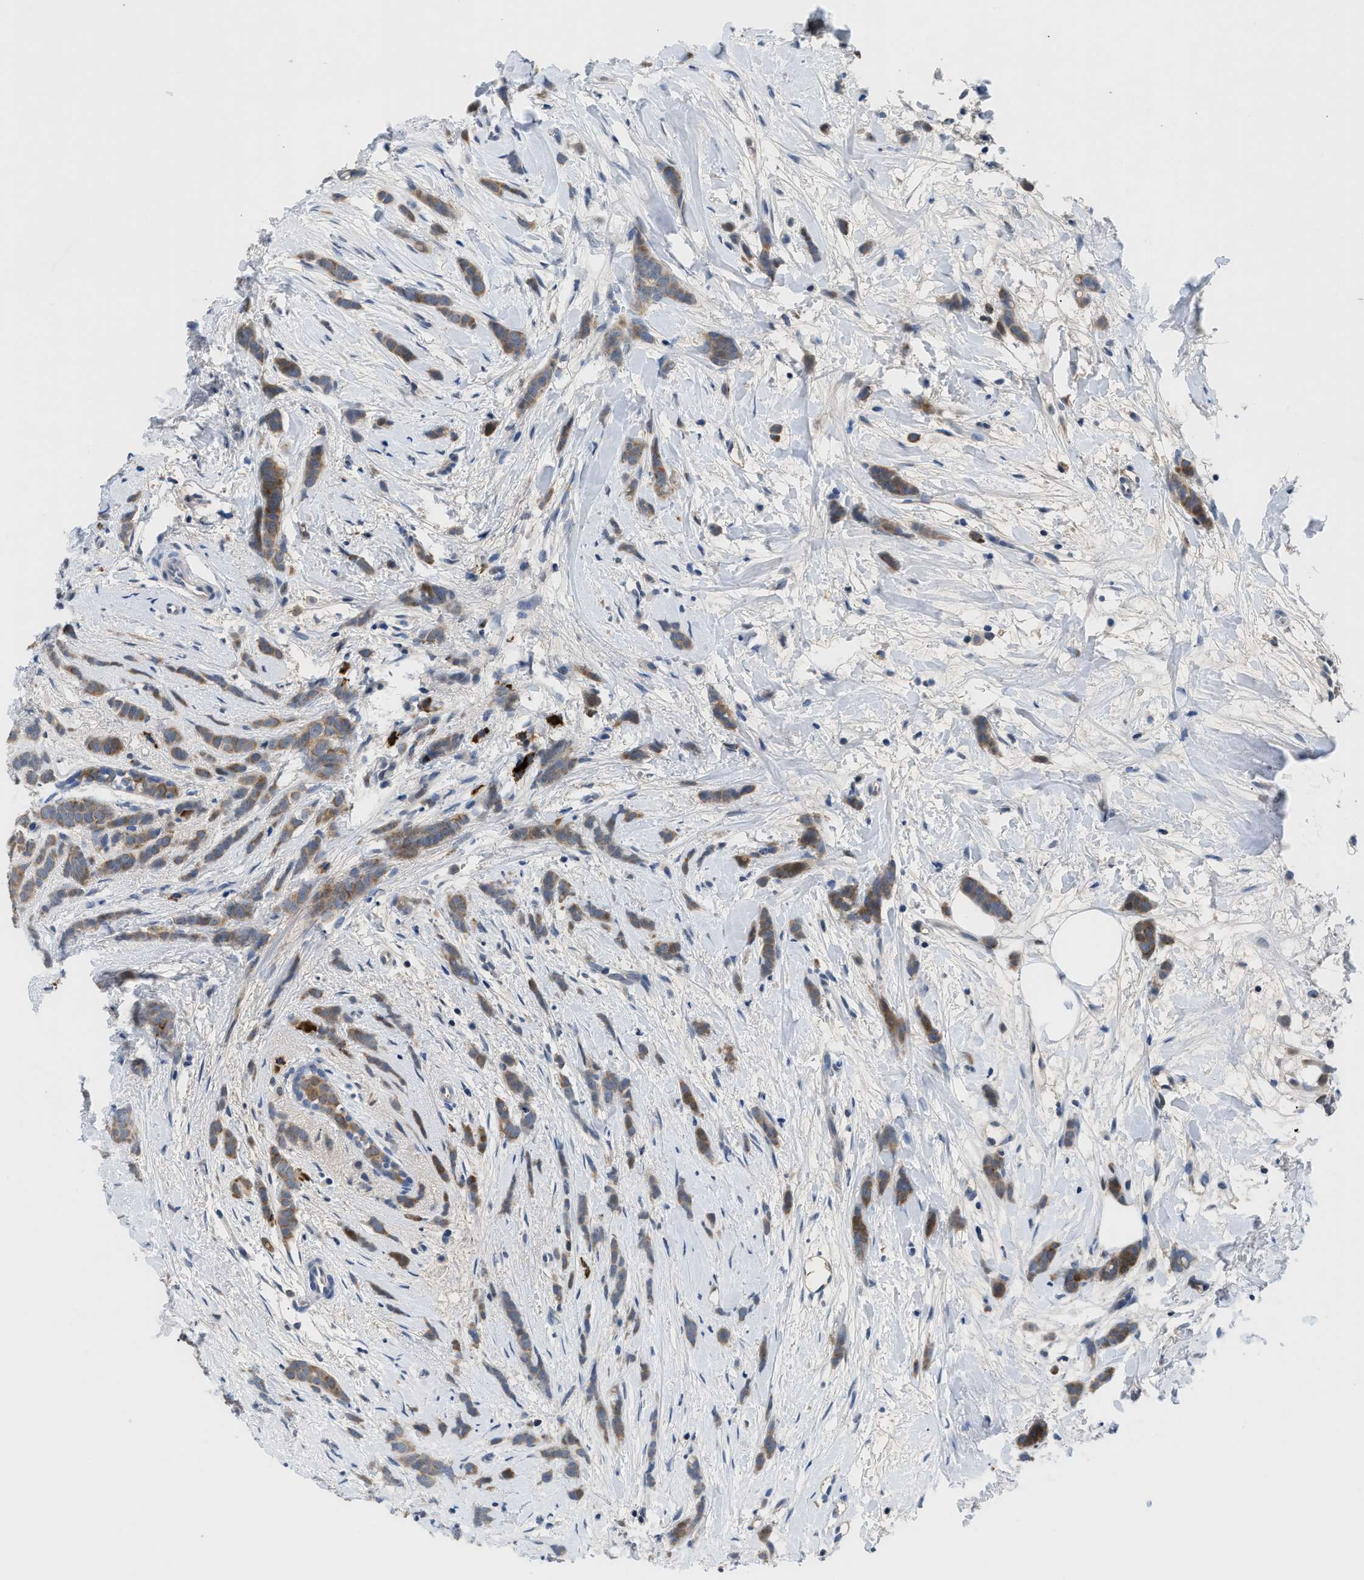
{"staining": {"intensity": "weak", "quantity": ">75%", "location": "cytoplasmic/membranous"}, "tissue": "breast cancer", "cell_type": "Tumor cells", "image_type": "cancer", "snomed": [{"axis": "morphology", "description": "Lobular carcinoma, in situ"}, {"axis": "morphology", "description": "Lobular carcinoma"}, {"axis": "topography", "description": "Breast"}], "caption": "IHC staining of lobular carcinoma in situ (breast), which exhibits low levels of weak cytoplasmic/membranous expression in approximately >75% of tumor cells indicating weak cytoplasmic/membranous protein staining. The staining was performed using DAB (3,3'-diaminobenzidine) (brown) for protein detection and nuclei were counterstained in hematoxylin (blue).", "gene": "OR9K2", "patient": {"sex": "female", "age": 41}}